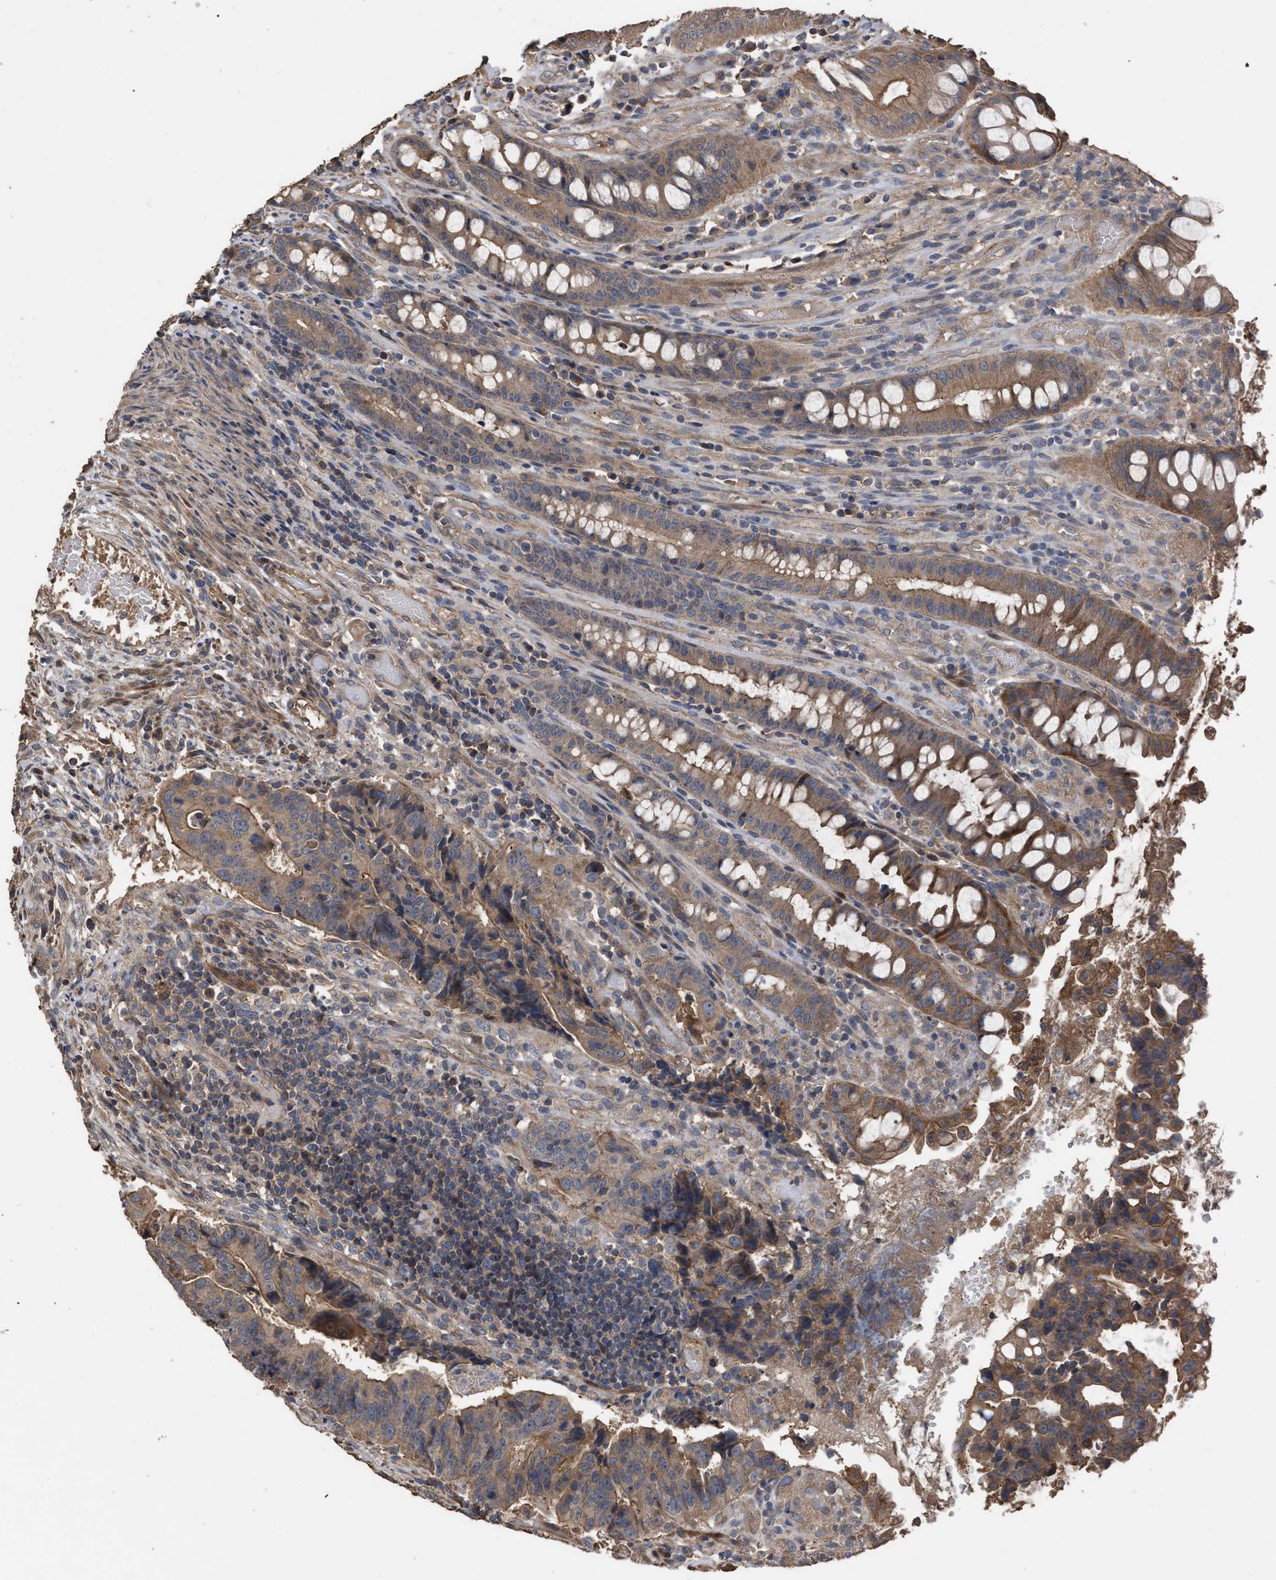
{"staining": {"intensity": "moderate", "quantity": ">75%", "location": "cytoplasmic/membranous"}, "tissue": "colorectal cancer", "cell_type": "Tumor cells", "image_type": "cancer", "snomed": [{"axis": "morphology", "description": "Adenocarcinoma, NOS"}, {"axis": "topography", "description": "Colon"}], "caption": "DAB (3,3'-diaminobenzidine) immunohistochemical staining of colorectal adenocarcinoma exhibits moderate cytoplasmic/membranous protein positivity in about >75% of tumor cells. The staining was performed using DAB (3,3'-diaminobenzidine) to visualize the protein expression in brown, while the nuclei were stained in blue with hematoxylin (Magnification: 20x).", "gene": "BTN2A1", "patient": {"sex": "female", "age": 57}}